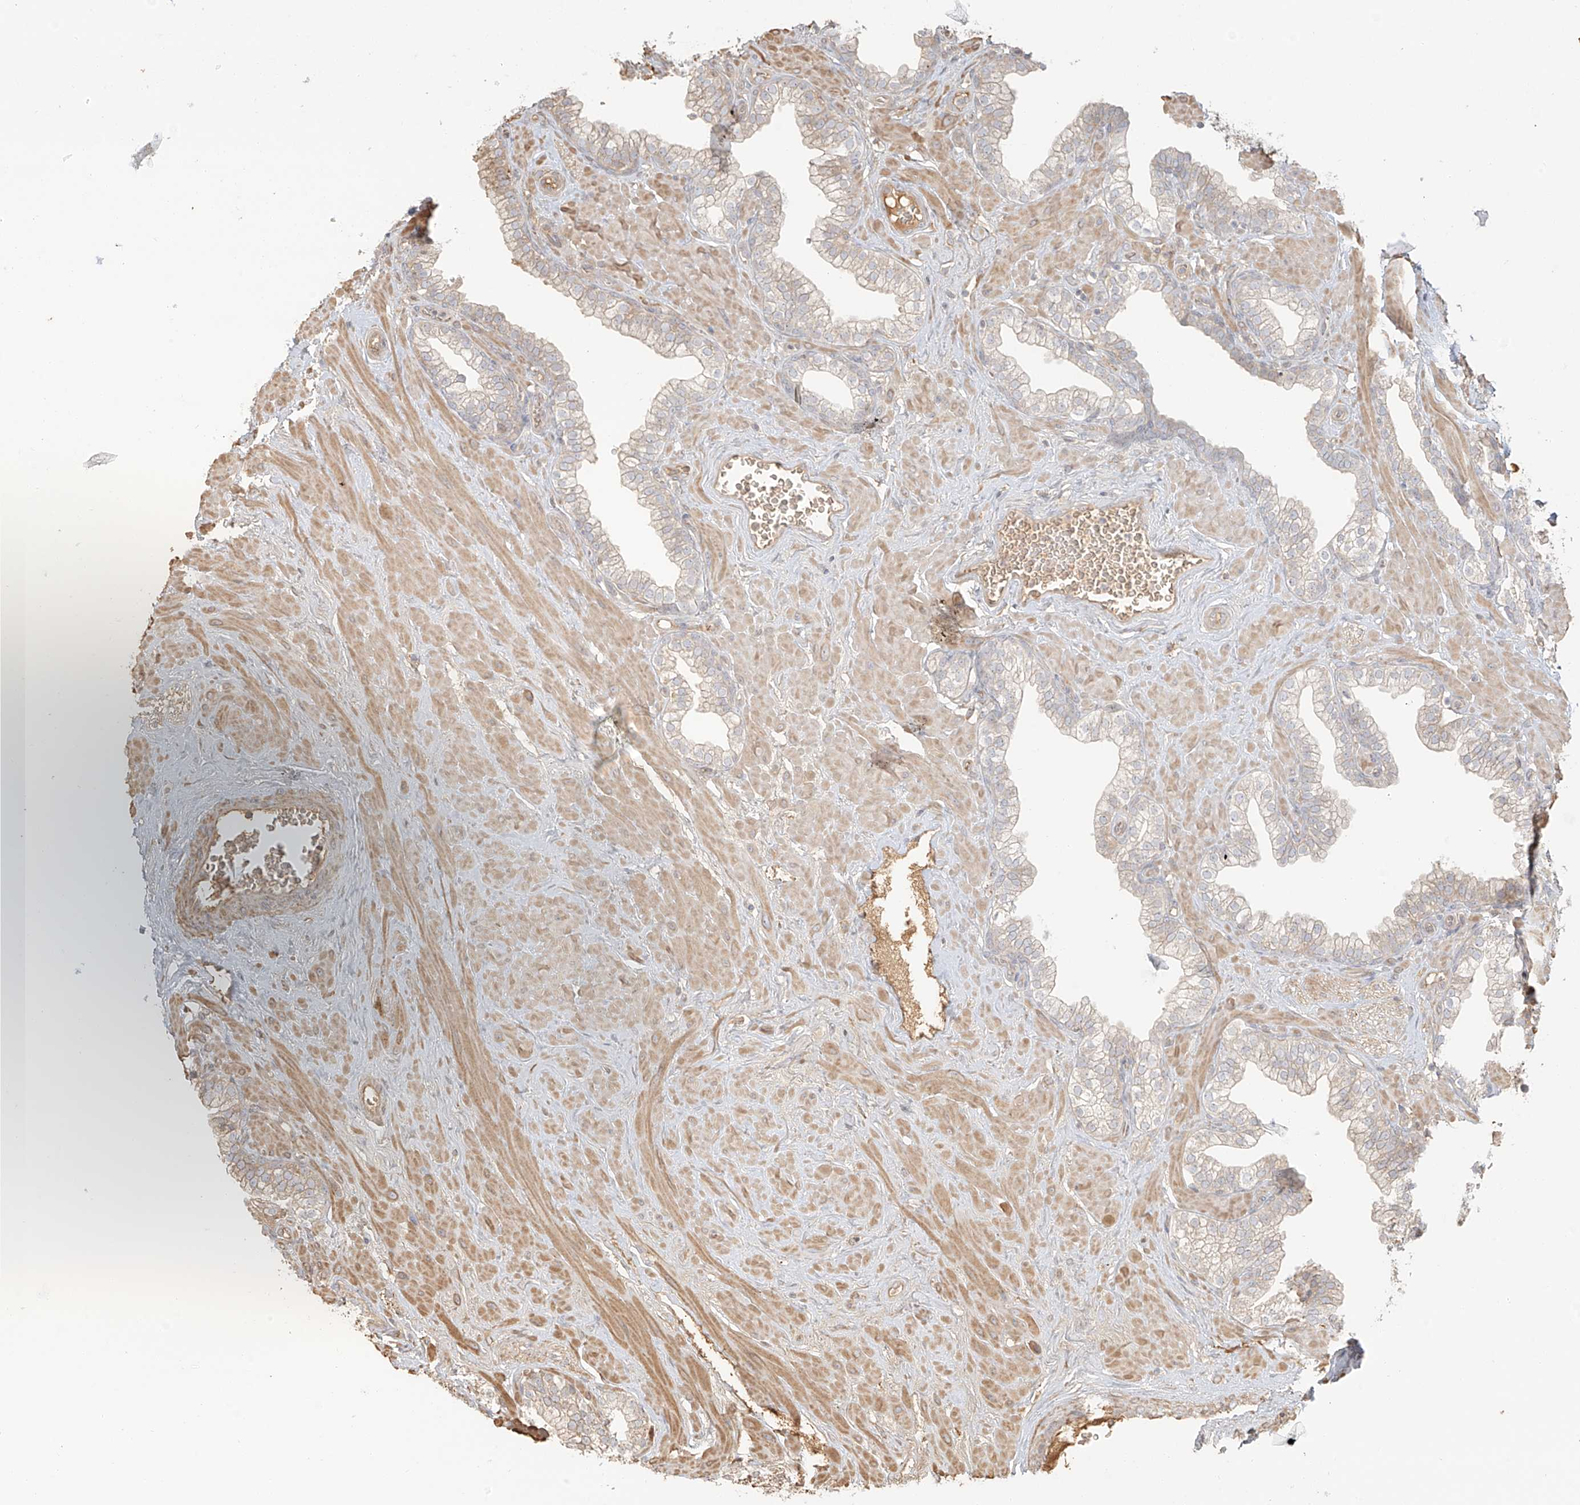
{"staining": {"intensity": "weak", "quantity": "<25%", "location": "cytoplasmic/membranous"}, "tissue": "prostate", "cell_type": "Glandular cells", "image_type": "normal", "snomed": [{"axis": "morphology", "description": "Normal tissue, NOS"}, {"axis": "morphology", "description": "Urothelial carcinoma, Low grade"}, {"axis": "topography", "description": "Urinary bladder"}, {"axis": "topography", "description": "Prostate"}], "caption": "This is a micrograph of immunohistochemistry (IHC) staining of benign prostate, which shows no positivity in glandular cells. (Immunohistochemistry, brightfield microscopy, high magnification).", "gene": "UPK1B", "patient": {"sex": "male", "age": 60}}